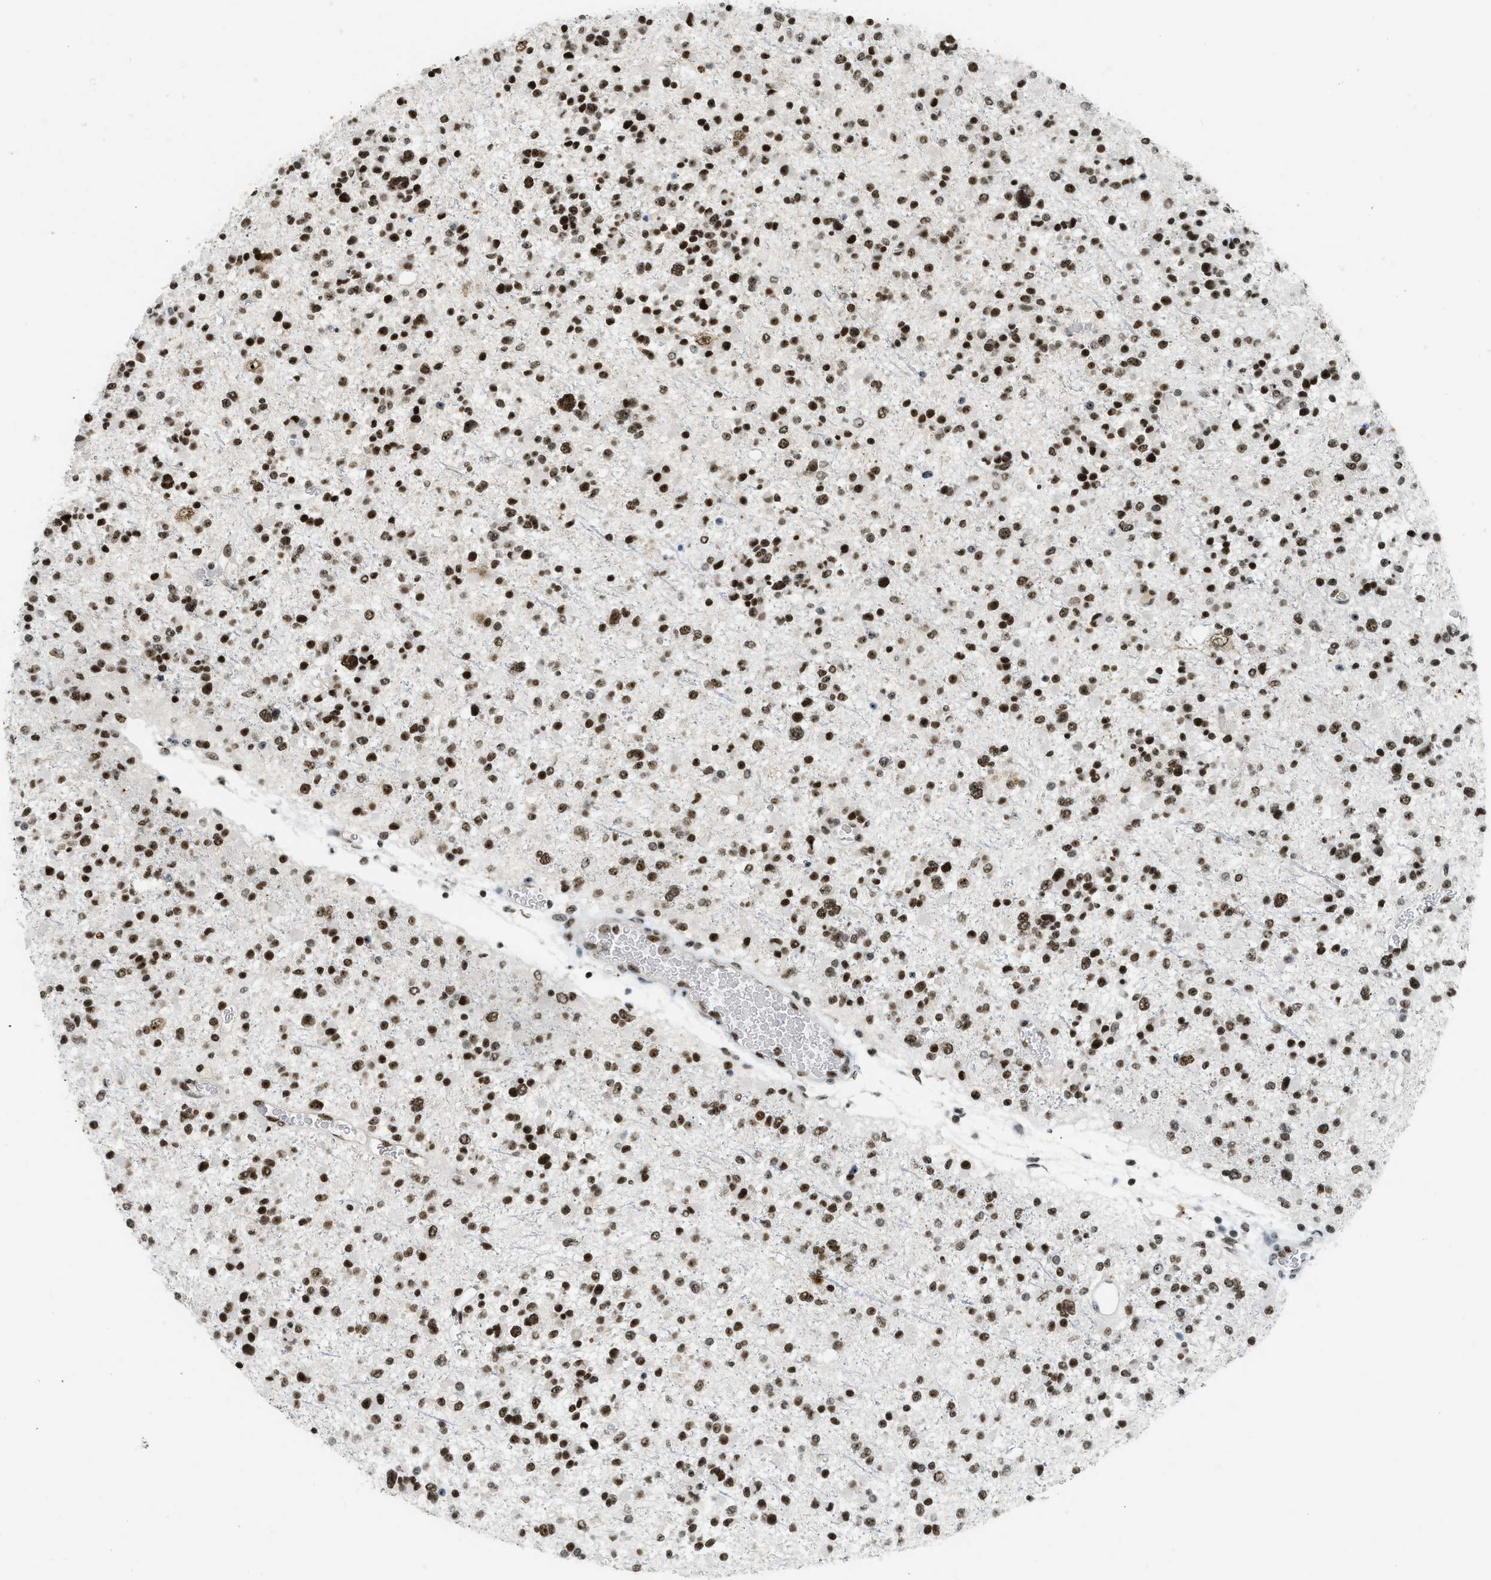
{"staining": {"intensity": "strong", "quantity": ">75%", "location": "nuclear"}, "tissue": "glioma", "cell_type": "Tumor cells", "image_type": "cancer", "snomed": [{"axis": "morphology", "description": "Glioma, malignant, Low grade"}, {"axis": "topography", "description": "Brain"}], "caption": "This photomicrograph demonstrates IHC staining of malignant low-grade glioma, with high strong nuclear expression in about >75% of tumor cells.", "gene": "URB1", "patient": {"sex": "female", "age": 22}}